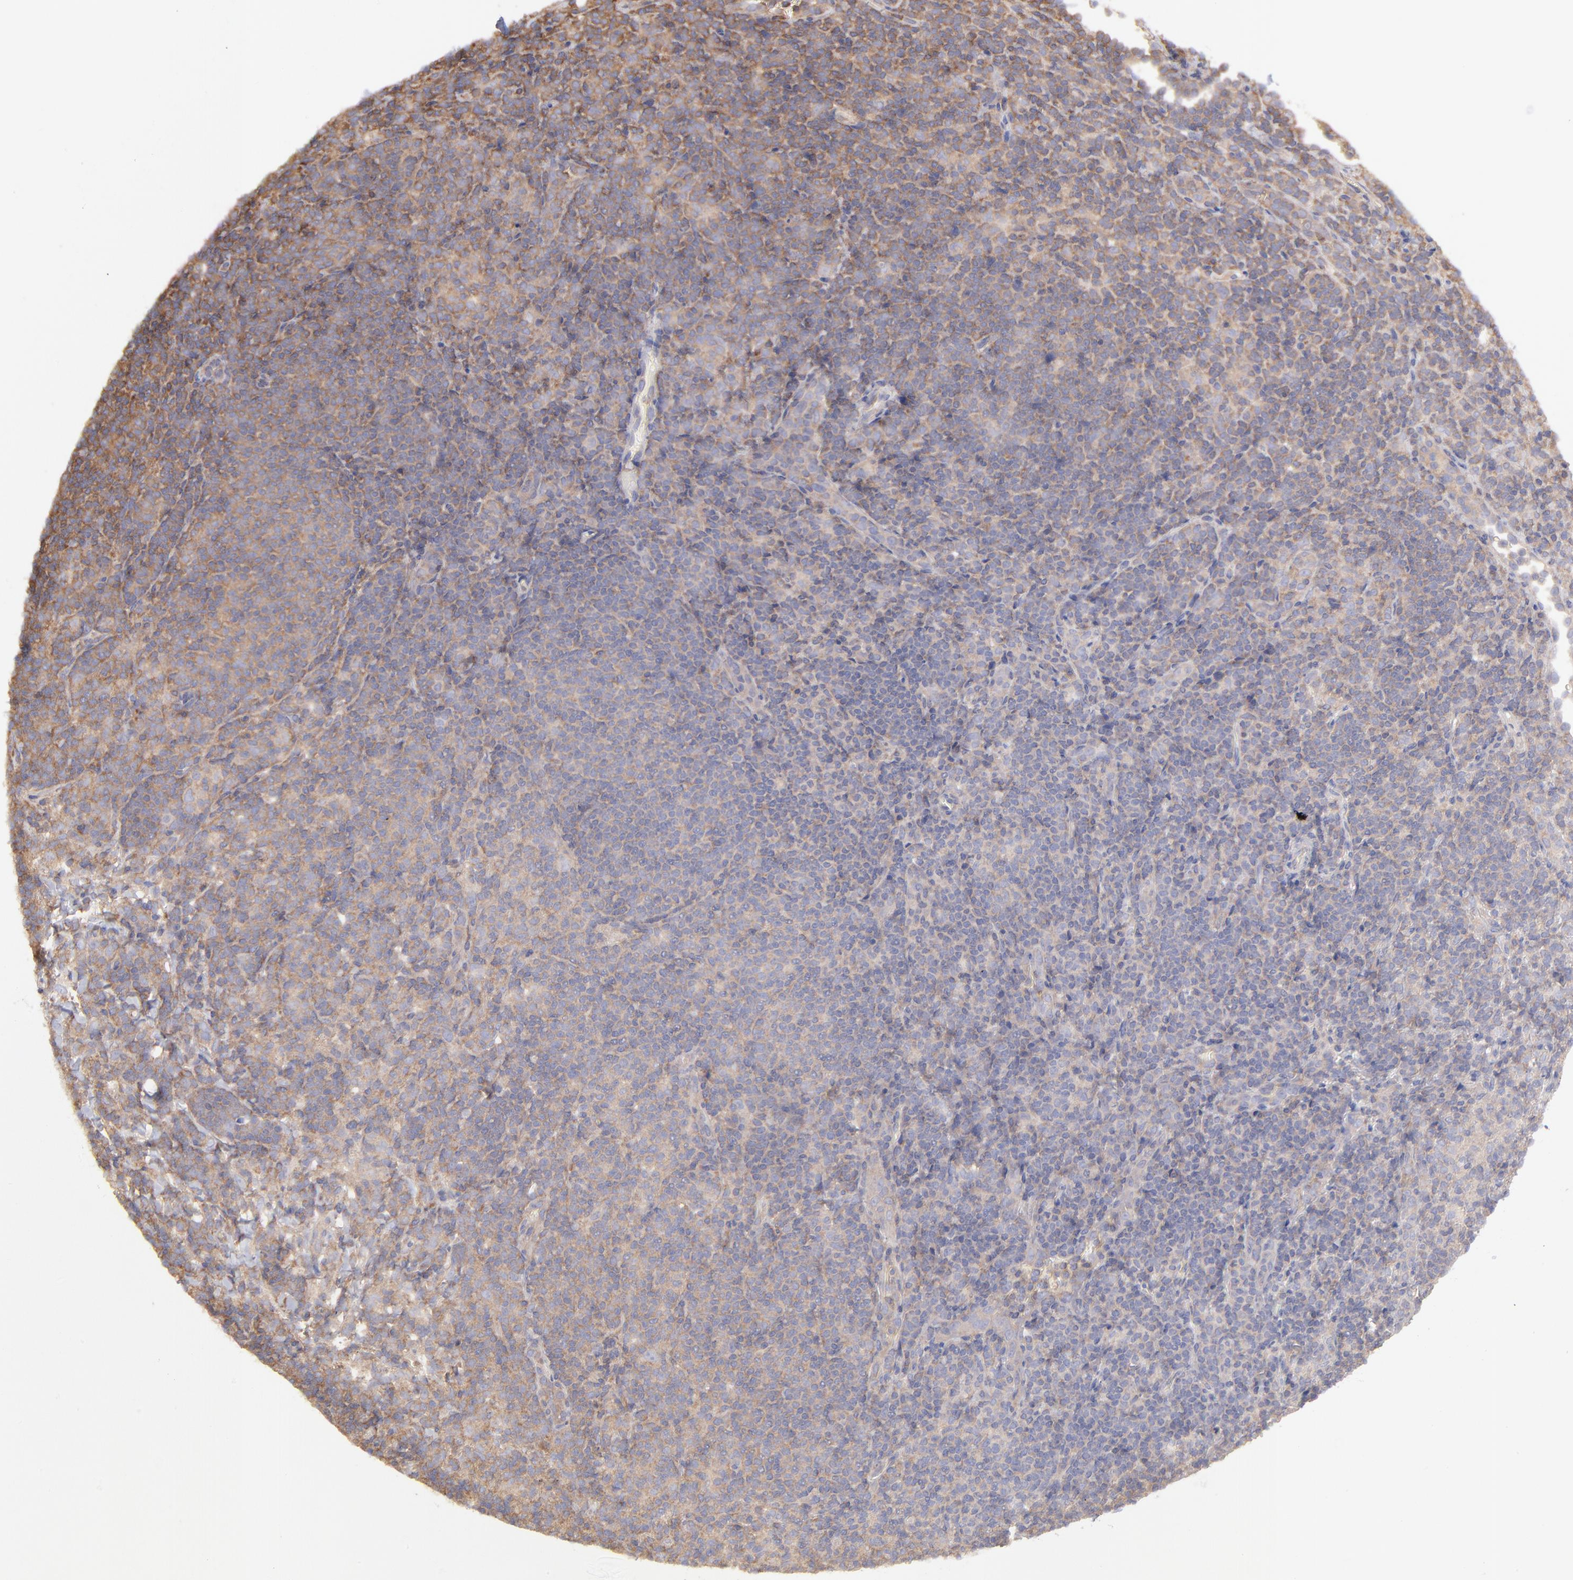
{"staining": {"intensity": "moderate", "quantity": ">75%", "location": "cytoplasmic/membranous"}, "tissue": "lymphoma", "cell_type": "Tumor cells", "image_type": "cancer", "snomed": [{"axis": "morphology", "description": "Malignant lymphoma, non-Hodgkin's type, Low grade"}, {"axis": "topography", "description": "Lymph node"}], "caption": "Immunohistochemistry image of neoplastic tissue: human lymphoma stained using immunohistochemistry displays medium levels of moderate protein expression localized specifically in the cytoplasmic/membranous of tumor cells, appearing as a cytoplasmic/membranous brown color.", "gene": "MAP2K2", "patient": {"sex": "female", "age": 76}}